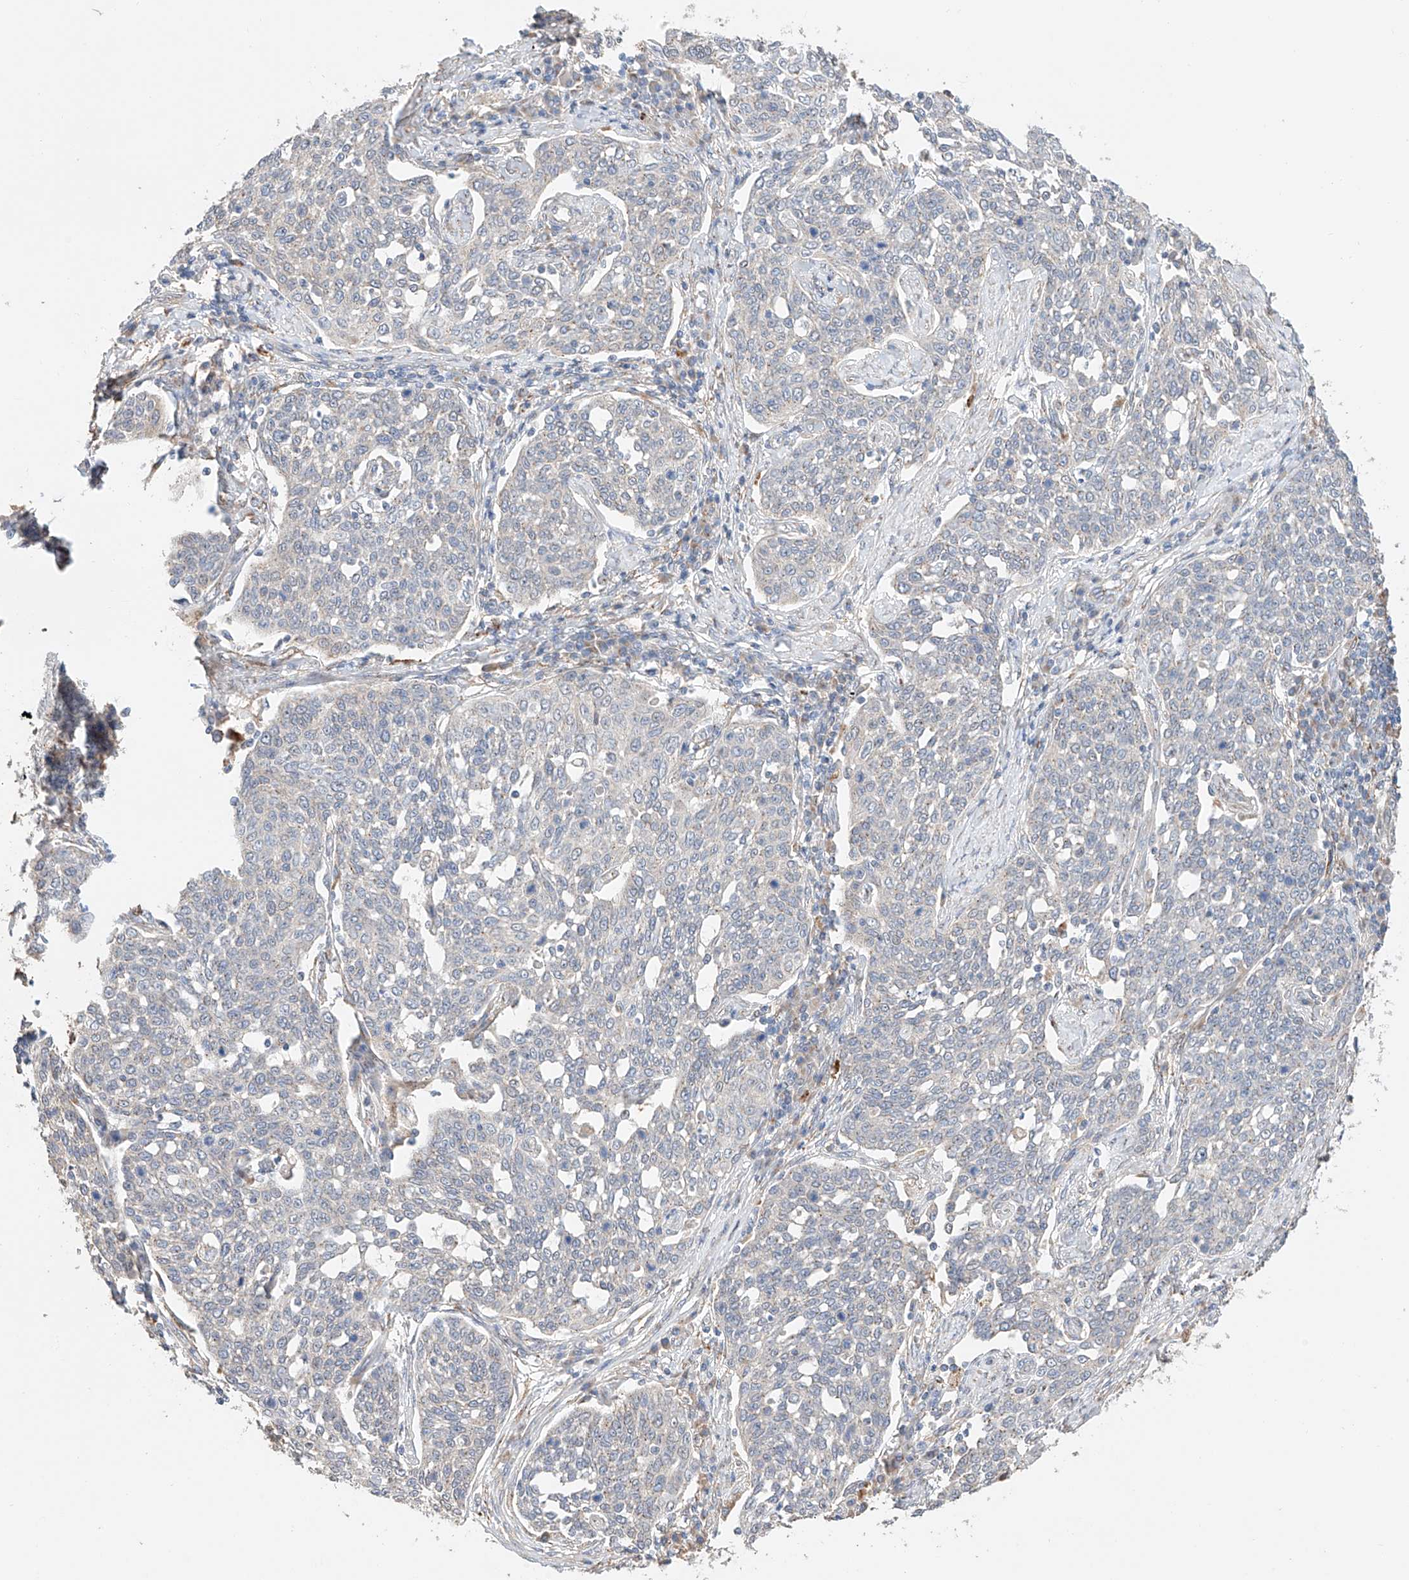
{"staining": {"intensity": "negative", "quantity": "none", "location": "none"}, "tissue": "cervical cancer", "cell_type": "Tumor cells", "image_type": "cancer", "snomed": [{"axis": "morphology", "description": "Squamous cell carcinoma, NOS"}, {"axis": "topography", "description": "Cervix"}], "caption": "Cervical cancer (squamous cell carcinoma) was stained to show a protein in brown. There is no significant staining in tumor cells. Brightfield microscopy of immunohistochemistry stained with DAB (brown) and hematoxylin (blue), captured at high magnification.", "gene": "MOSPD1", "patient": {"sex": "female", "age": 34}}